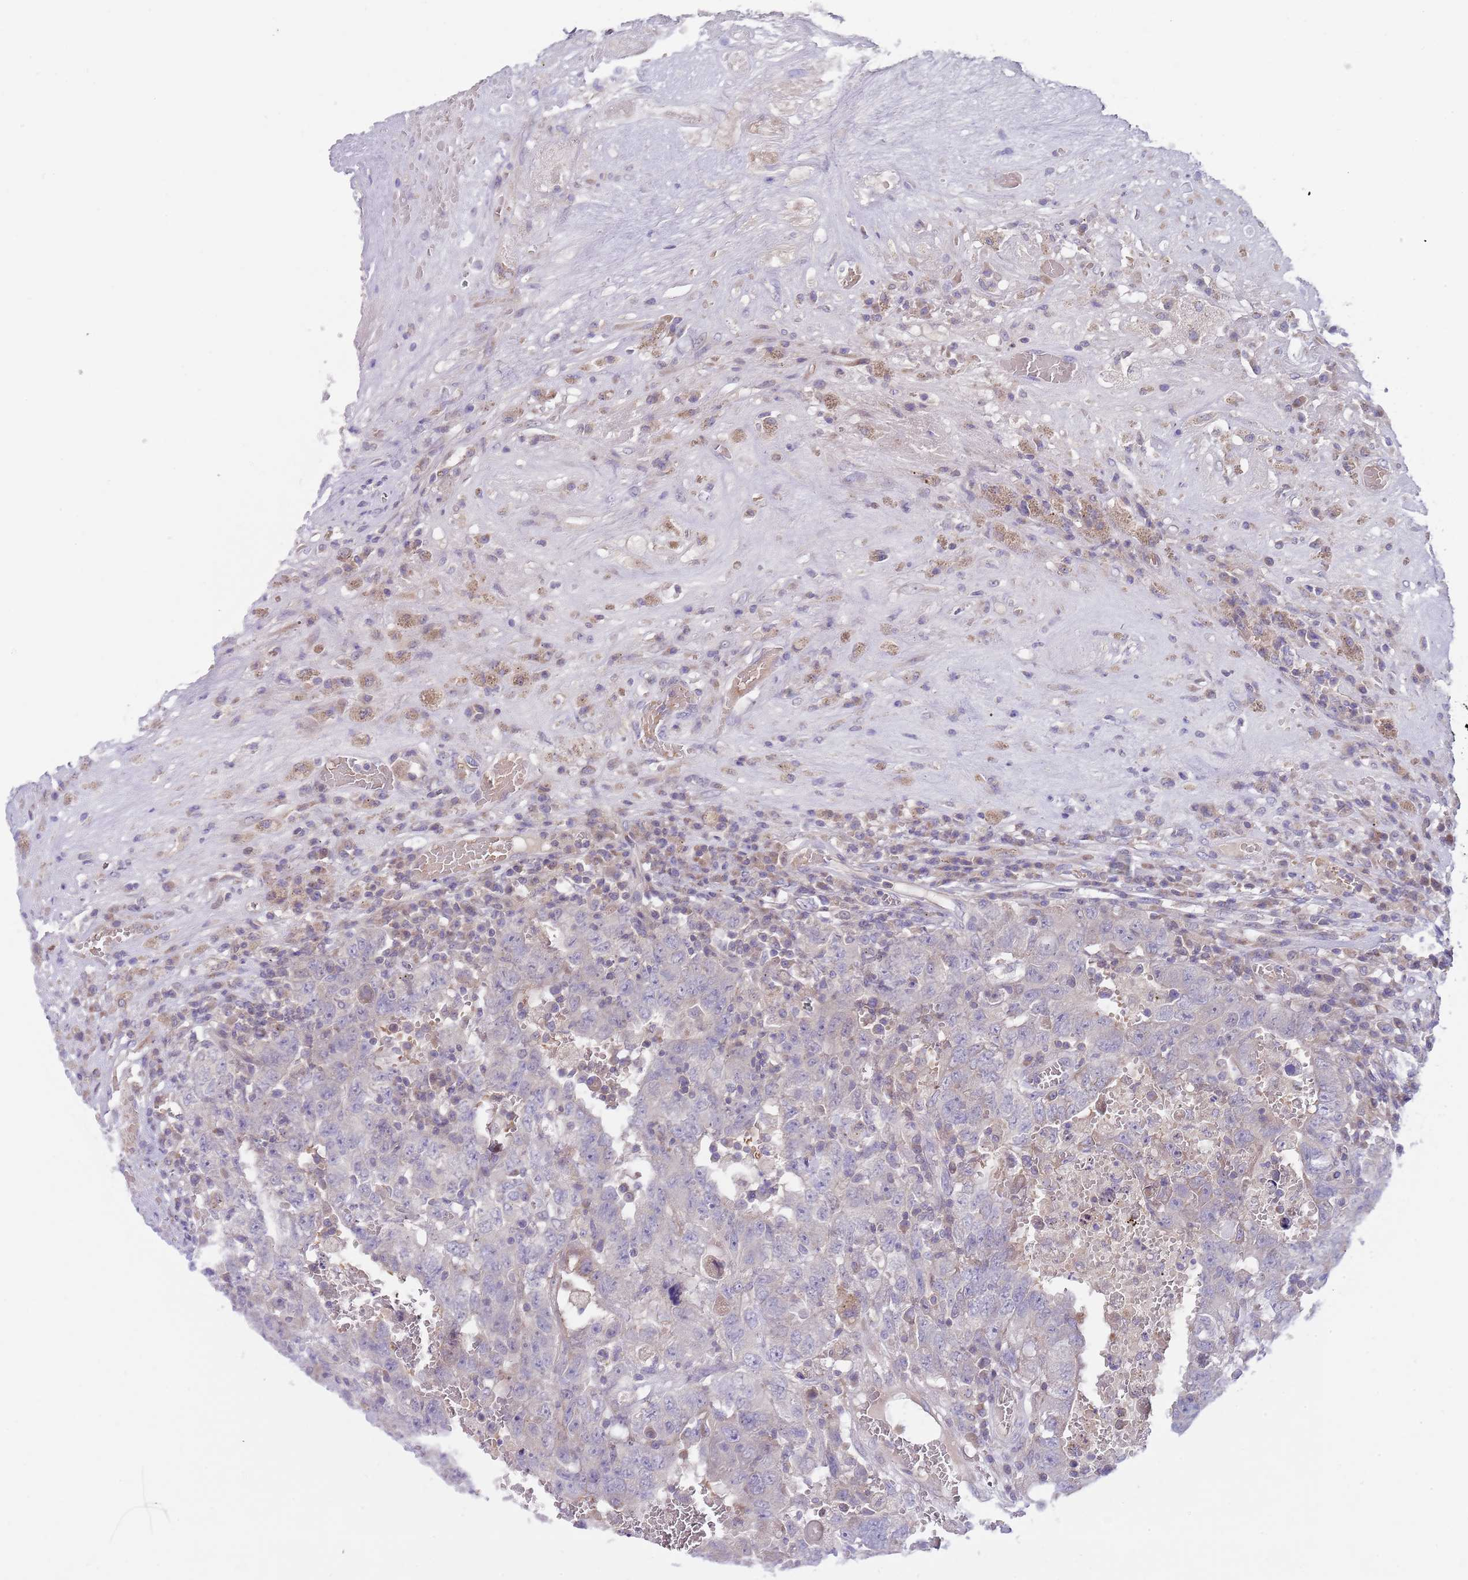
{"staining": {"intensity": "negative", "quantity": "none", "location": "none"}, "tissue": "testis cancer", "cell_type": "Tumor cells", "image_type": "cancer", "snomed": [{"axis": "morphology", "description": "Carcinoma, Embryonal, NOS"}, {"axis": "topography", "description": "Testis"}], "caption": "High magnification brightfield microscopy of testis embryonal carcinoma stained with DAB (3,3'-diaminobenzidine) (brown) and counterstained with hematoxylin (blue): tumor cells show no significant staining. The staining is performed using DAB brown chromogen with nuclei counter-stained in using hematoxylin.", "gene": "PRAC1", "patient": {"sex": "male", "age": 26}}